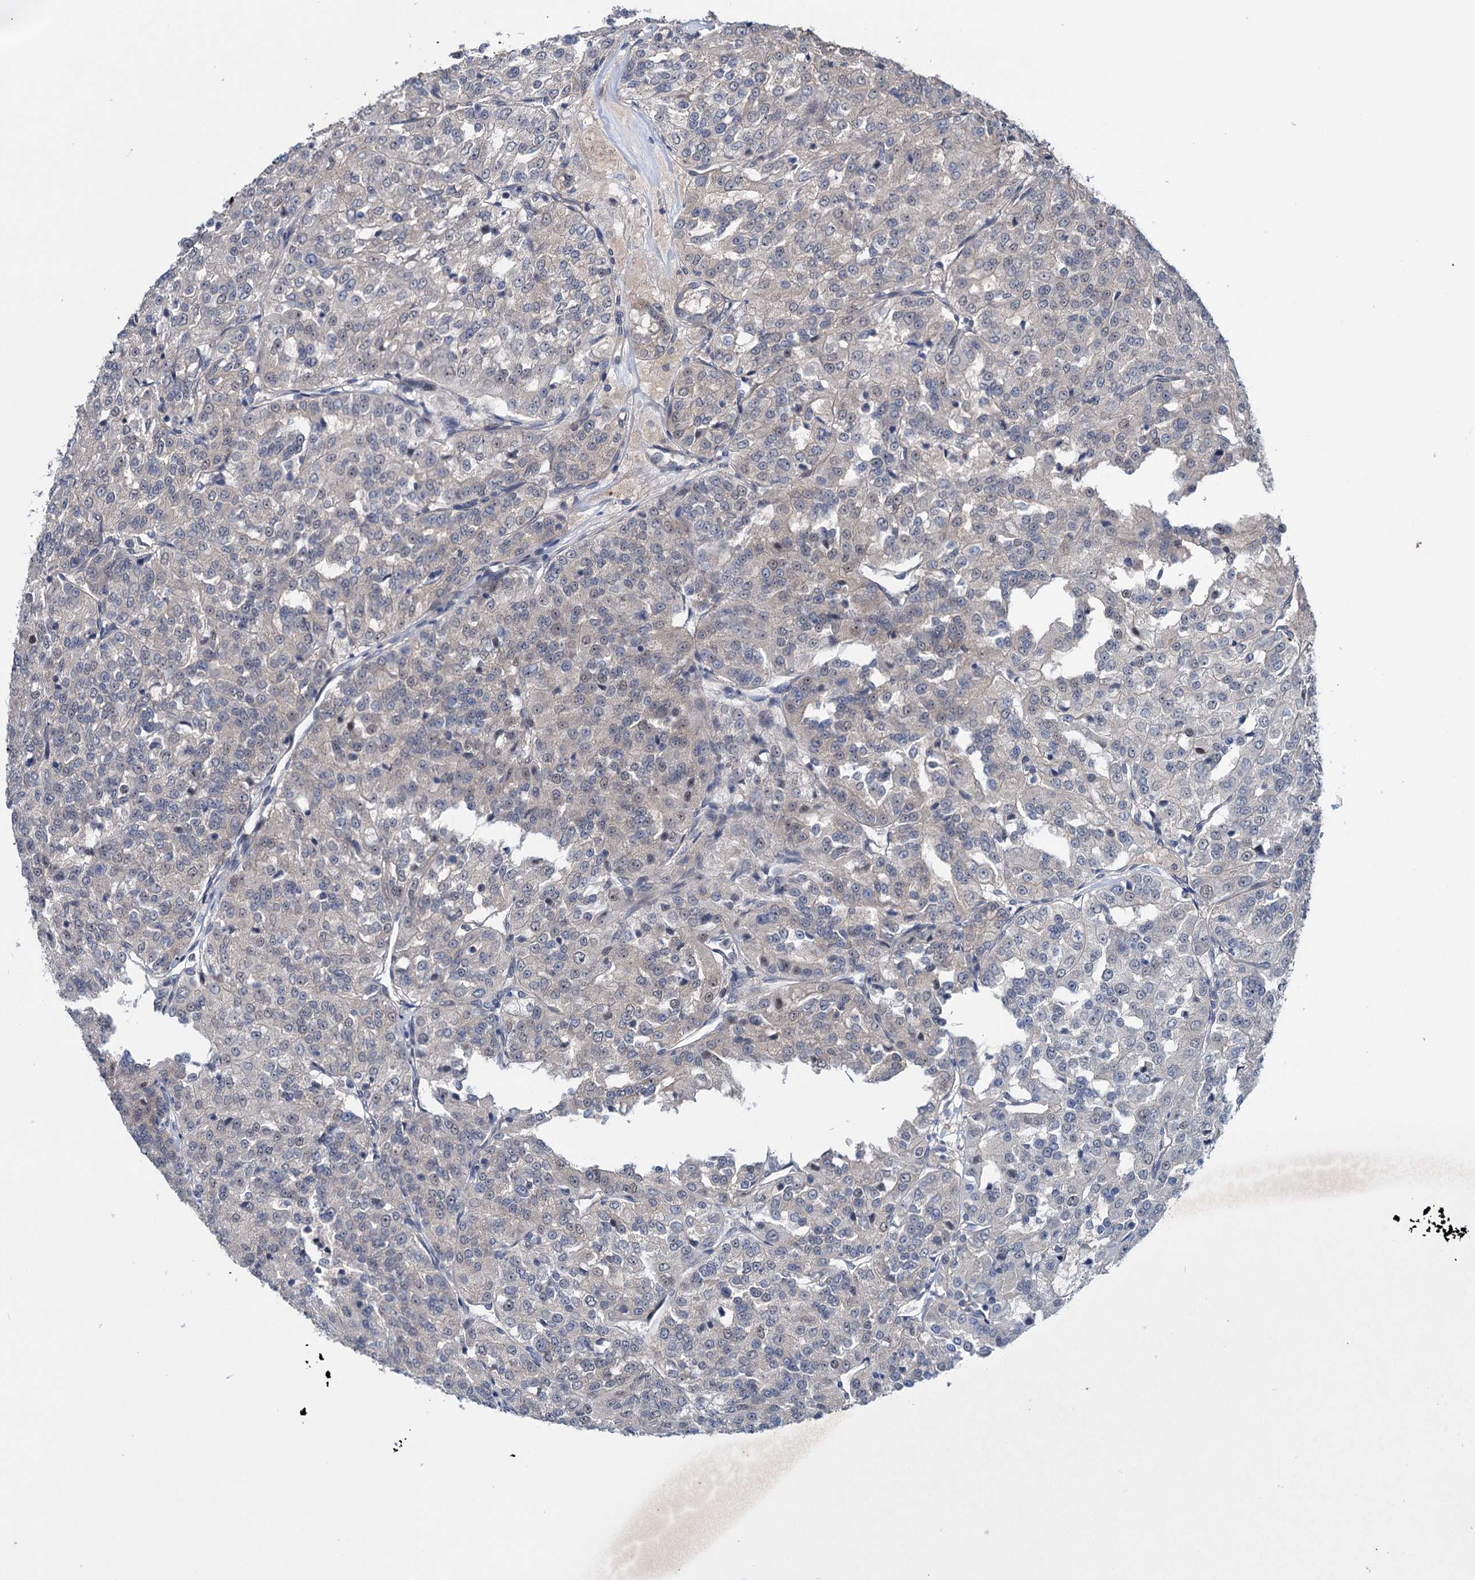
{"staining": {"intensity": "negative", "quantity": "none", "location": "none"}, "tissue": "renal cancer", "cell_type": "Tumor cells", "image_type": "cancer", "snomed": [{"axis": "morphology", "description": "Adenocarcinoma, NOS"}, {"axis": "topography", "description": "Kidney"}], "caption": "The IHC micrograph has no significant expression in tumor cells of renal cancer tissue. The staining is performed using DAB (3,3'-diaminobenzidine) brown chromogen with nuclei counter-stained in using hematoxylin.", "gene": "EYA4", "patient": {"sex": "female", "age": 63}}